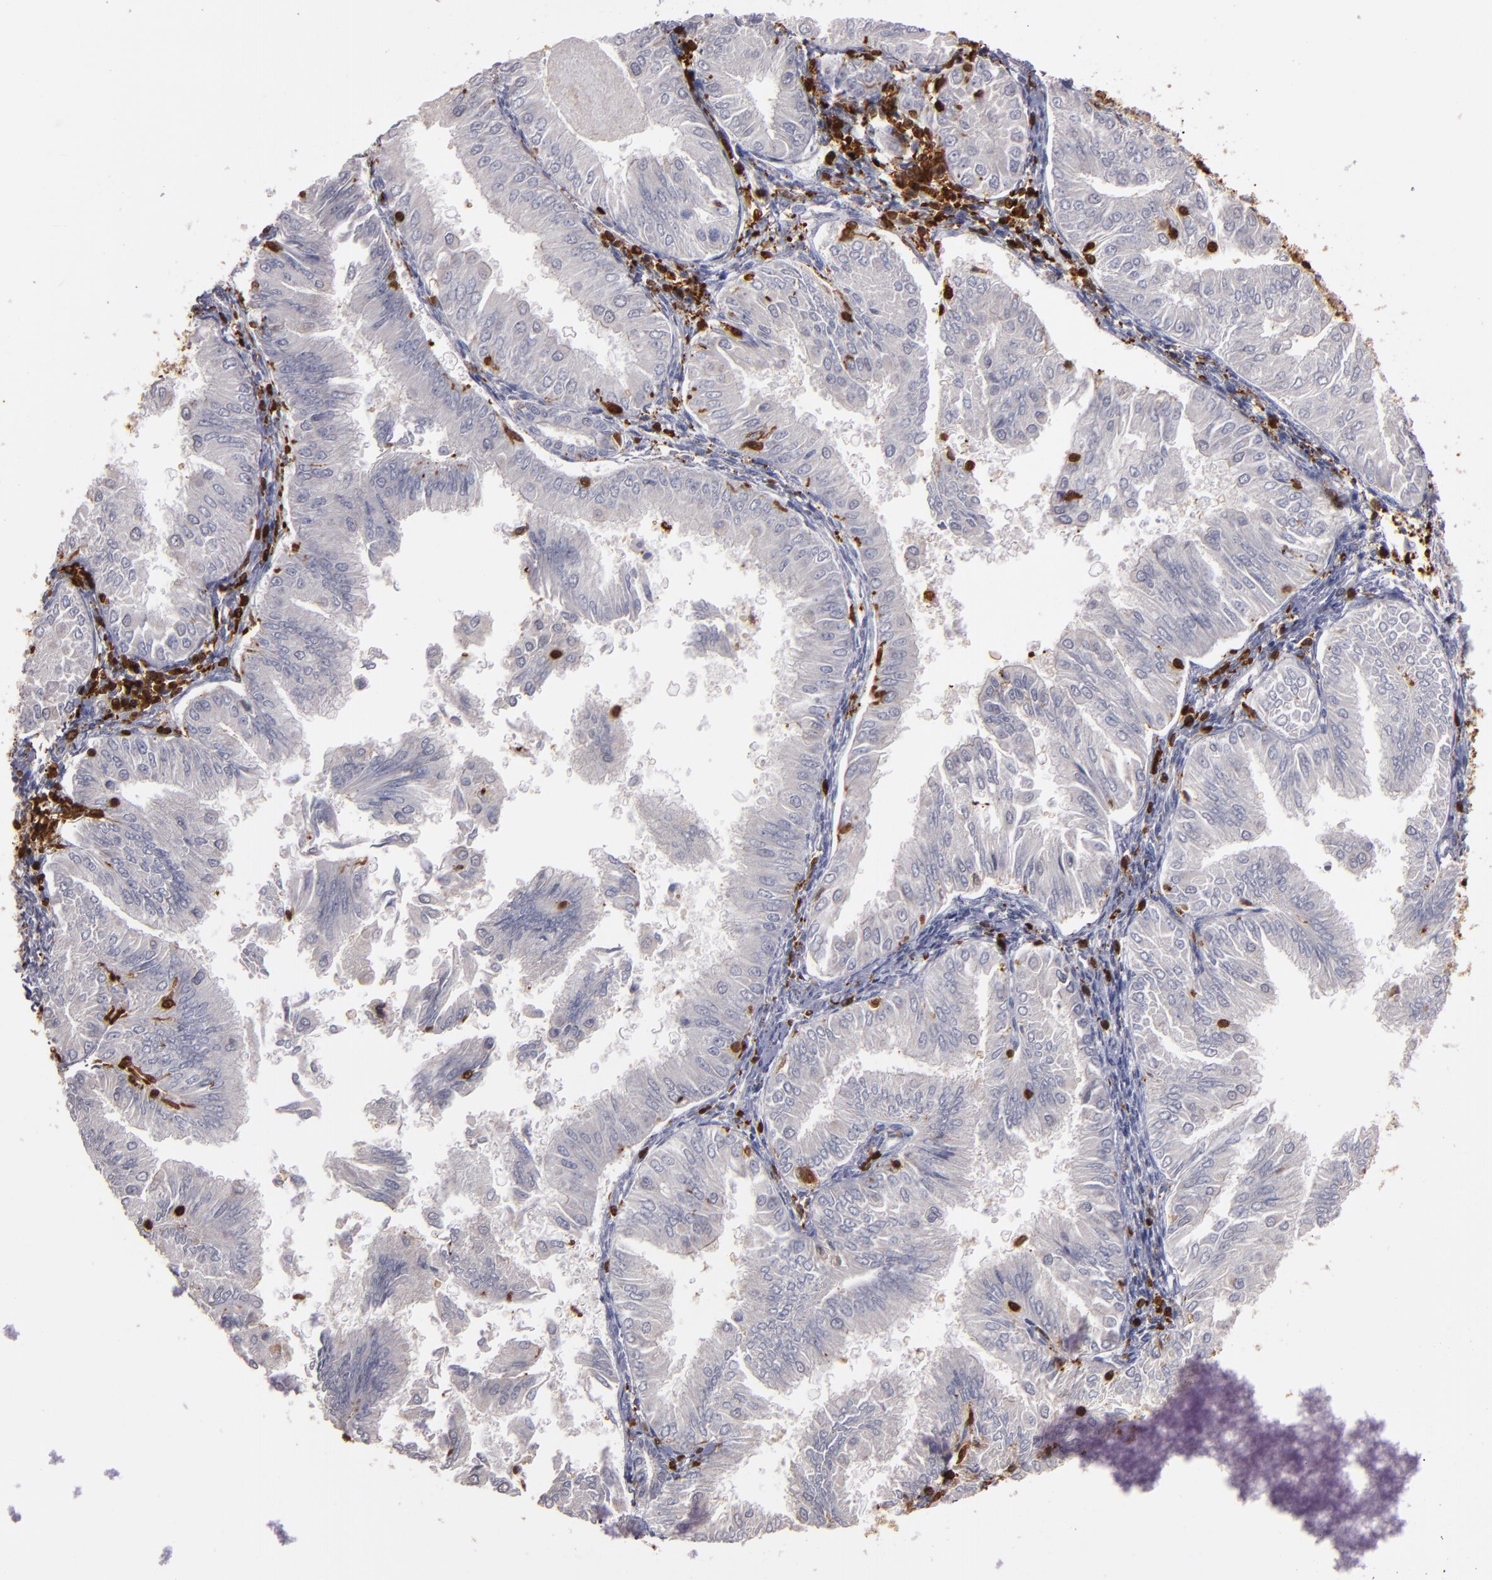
{"staining": {"intensity": "weak", "quantity": "<25%", "location": "cytoplasmic/membranous"}, "tissue": "endometrial cancer", "cell_type": "Tumor cells", "image_type": "cancer", "snomed": [{"axis": "morphology", "description": "Adenocarcinoma, NOS"}, {"axis": "topography", "description": "Endometrium"}], "caption": "Immunohistochemistry histopathology image of neoplastic tissue: human adenocarcinoma (endometrial) stained with DAB (3,3'-diaminobenzidine) exhibits no significant protein positivity in tumor cells.", "gene": "WAS", "patient": {"sex": "female", "age": 53}}